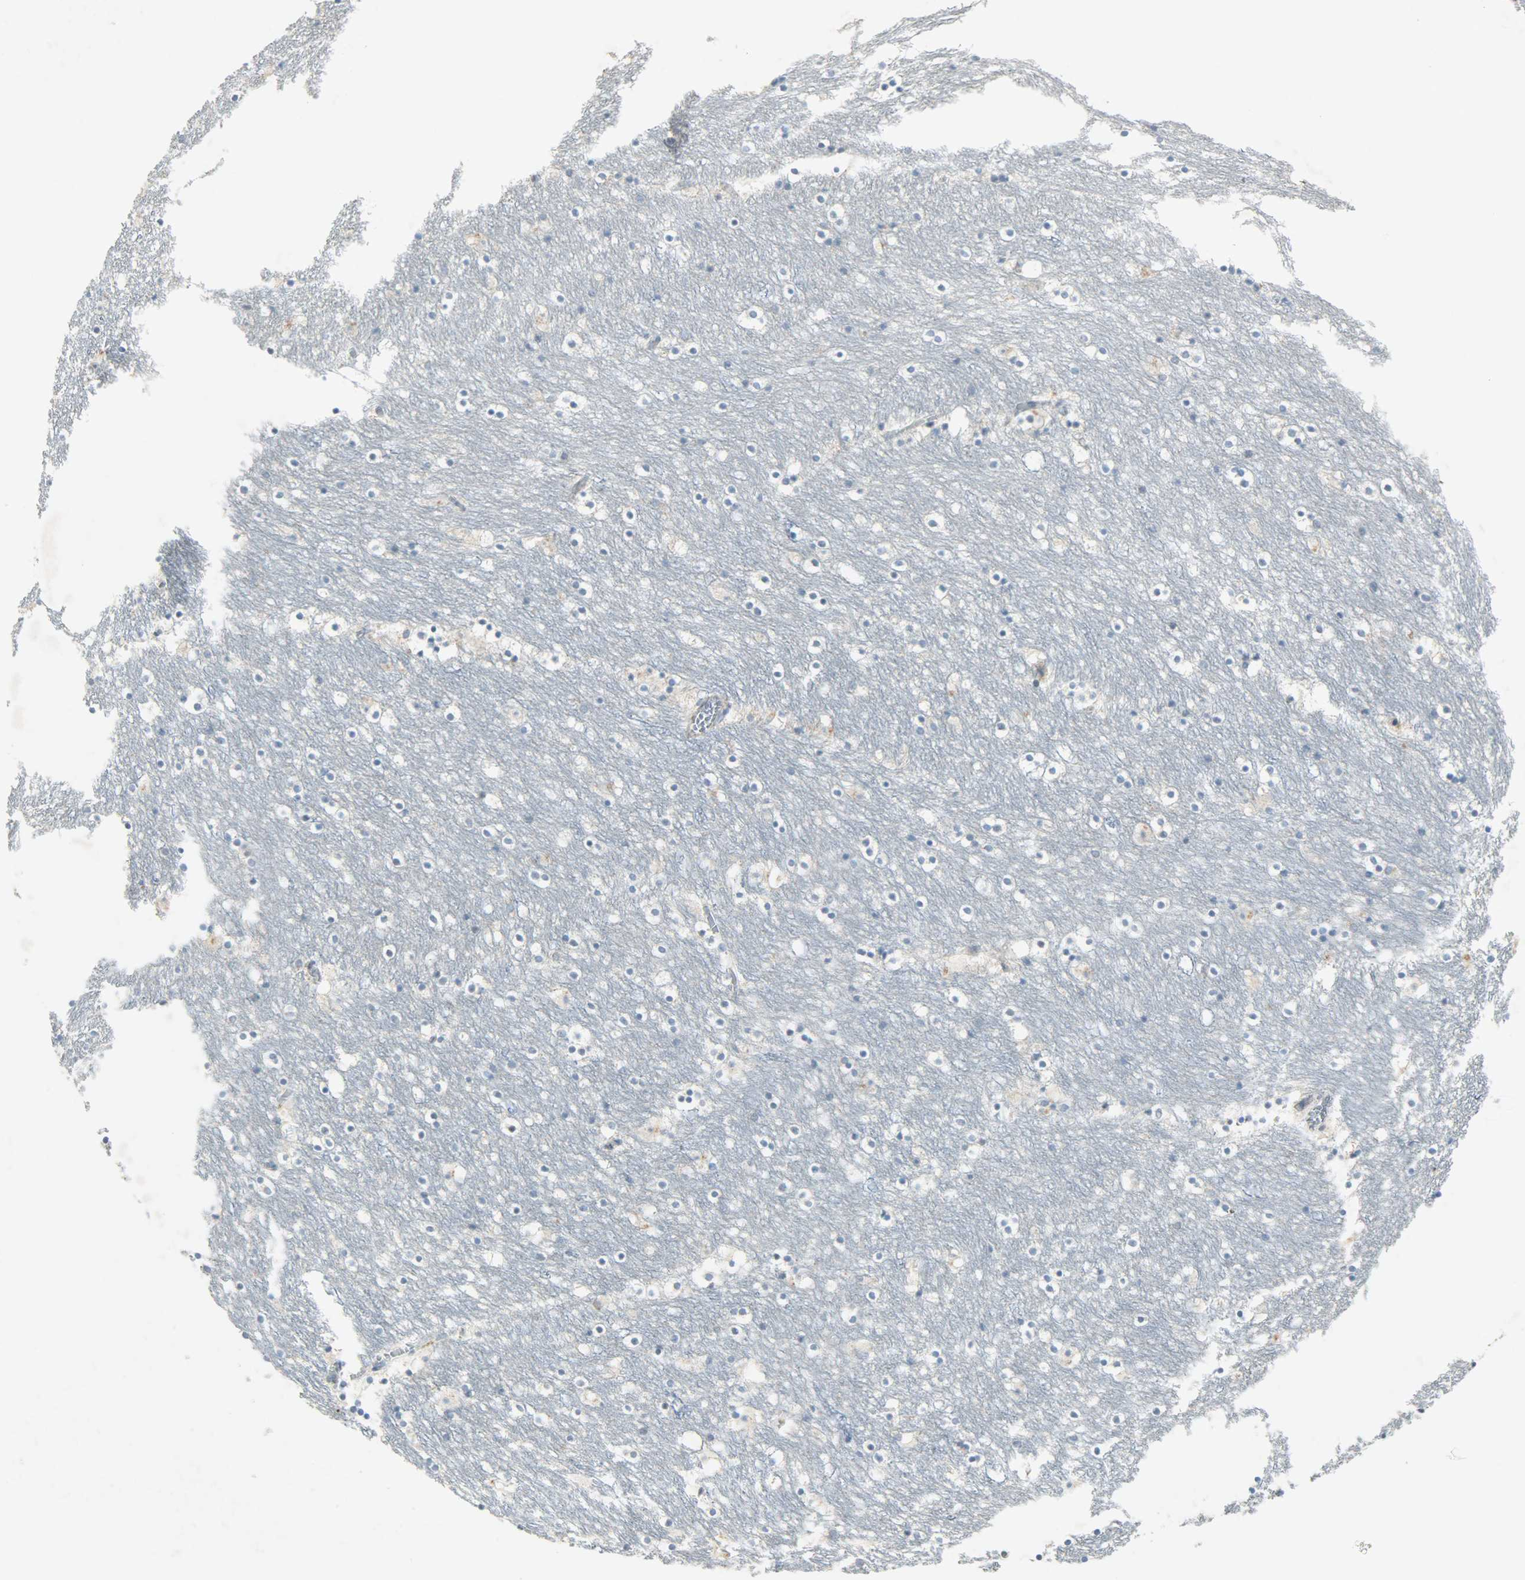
{"staining": {"intensity": "moderate", "quantity": "25%-75%", "location": "cytoplasmic/membranous"}, "tissue": "caudate", "cell_type": "Glial cells", "image_type": "normal", "snomed": [{"axis": "morphology", "description": "Normal tissue, NOS"}, {"axis": "topography", "description": "Lateral ventricle wall"}], "caption": "Caudate stained with DAB immunohistochemistry (IHC) shows medium levels of moderate cytoplasmic/membranous staining in approximately 25%-75% of glial cells. (brown staining indicates protein expression, while blue staining denotes nuclei).", "gene": "AURKB", "patient": {"sex": "male", "age": 45}}